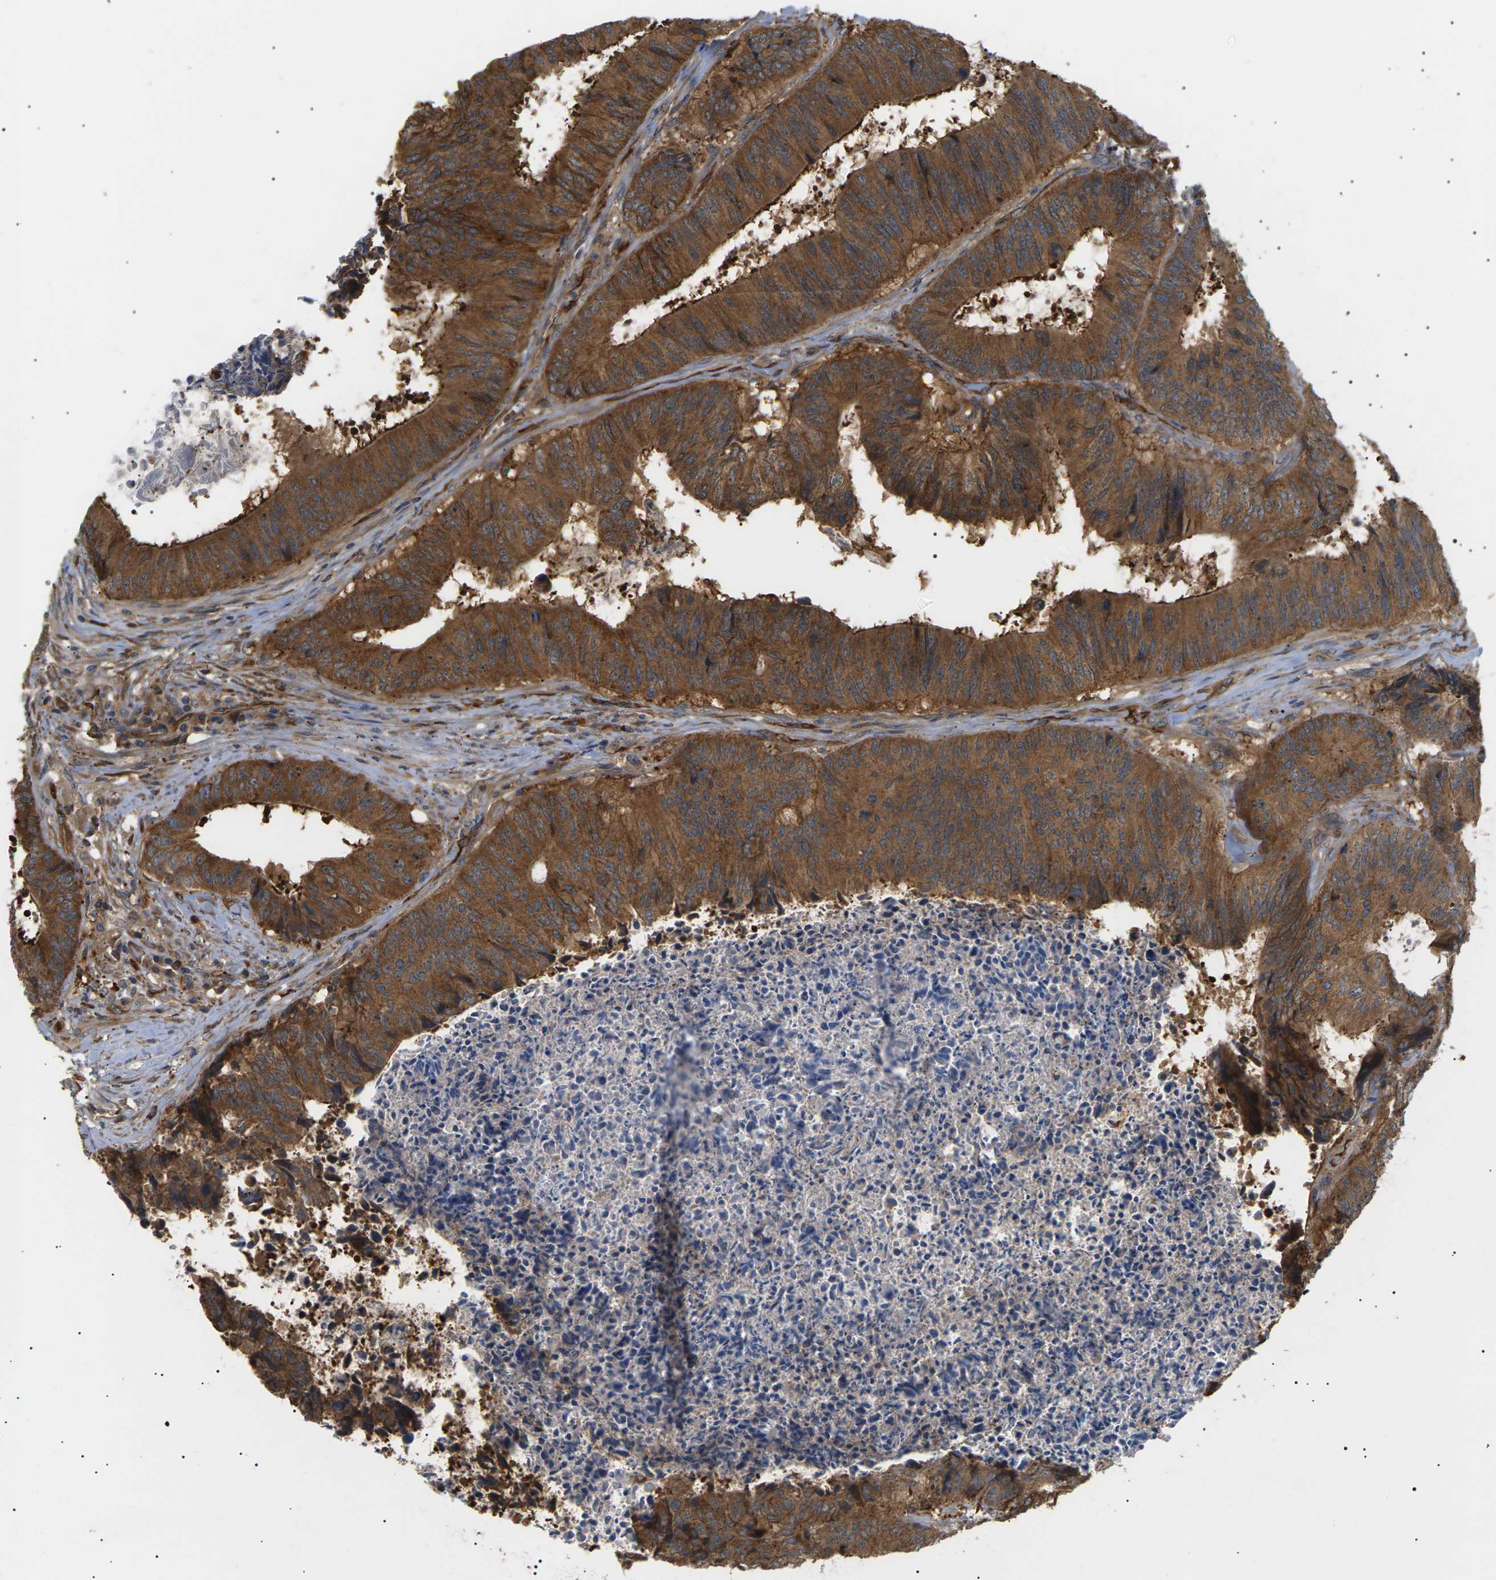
{"staining": {"intensity": "strong", "quantity": ">75%", "location": "cytoplasmic/membranous"}, "tissue": "colorectal cancer", "cell_type": "Tumor cells", "image_type": "cancer", "snomed": [{"axis": "morphology", "description": "Adenocarcinoma, NOS"}, {"axis": "topography", "description": "Rectum"}], "caption": "Colorectal cancer (adenocarcinoma) was stained to show a protein in brown. There is high levels of strong cytoplasmic/membranous expression in approximately >75% of tumor cells.", "gene": "TMTC4", "patient": {"sex": "male", "age": 72}}